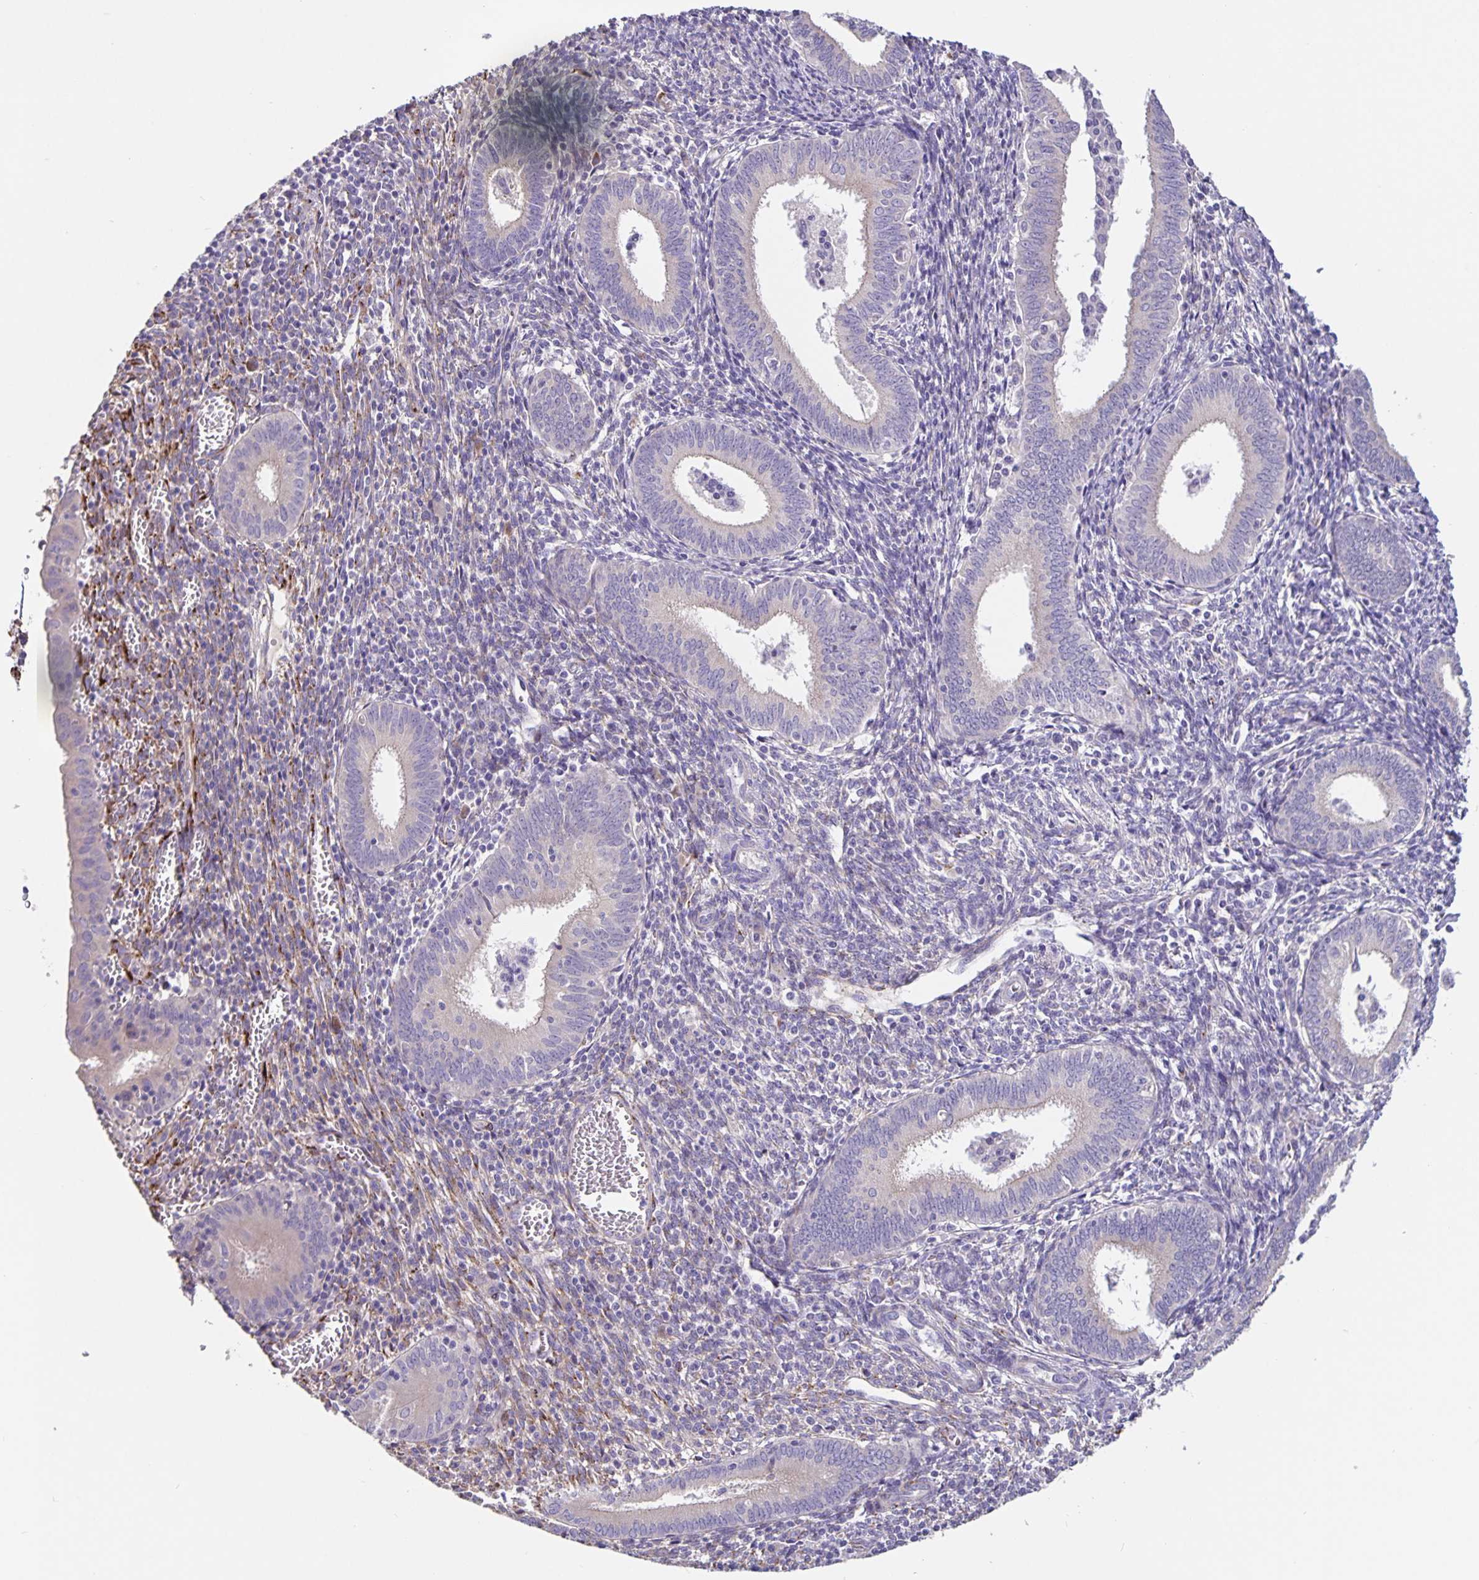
{"staining": {"intensity": "weak", "quantity": "25%-75%", "location": "cytoplasmic/membranous"}, "tissue": "endometrium", "cell_type": "Cells in endometrial stroma", "image_type": "normal", "snomed": [{"axis": "morphology", "description": "Normal tissue, NOS"}, {"axis": "topography", "description": "Endometrium"}], "caption": "An immunohistochemistry (IHC) micrograph of benign tissue is shown. Protein staining in brown labels weak cytoplasmic/membranous positivity in endometrium within cells in endometrial stroma.", "gene": "EML6", "patient": {"sex": "female", "age": 41}}